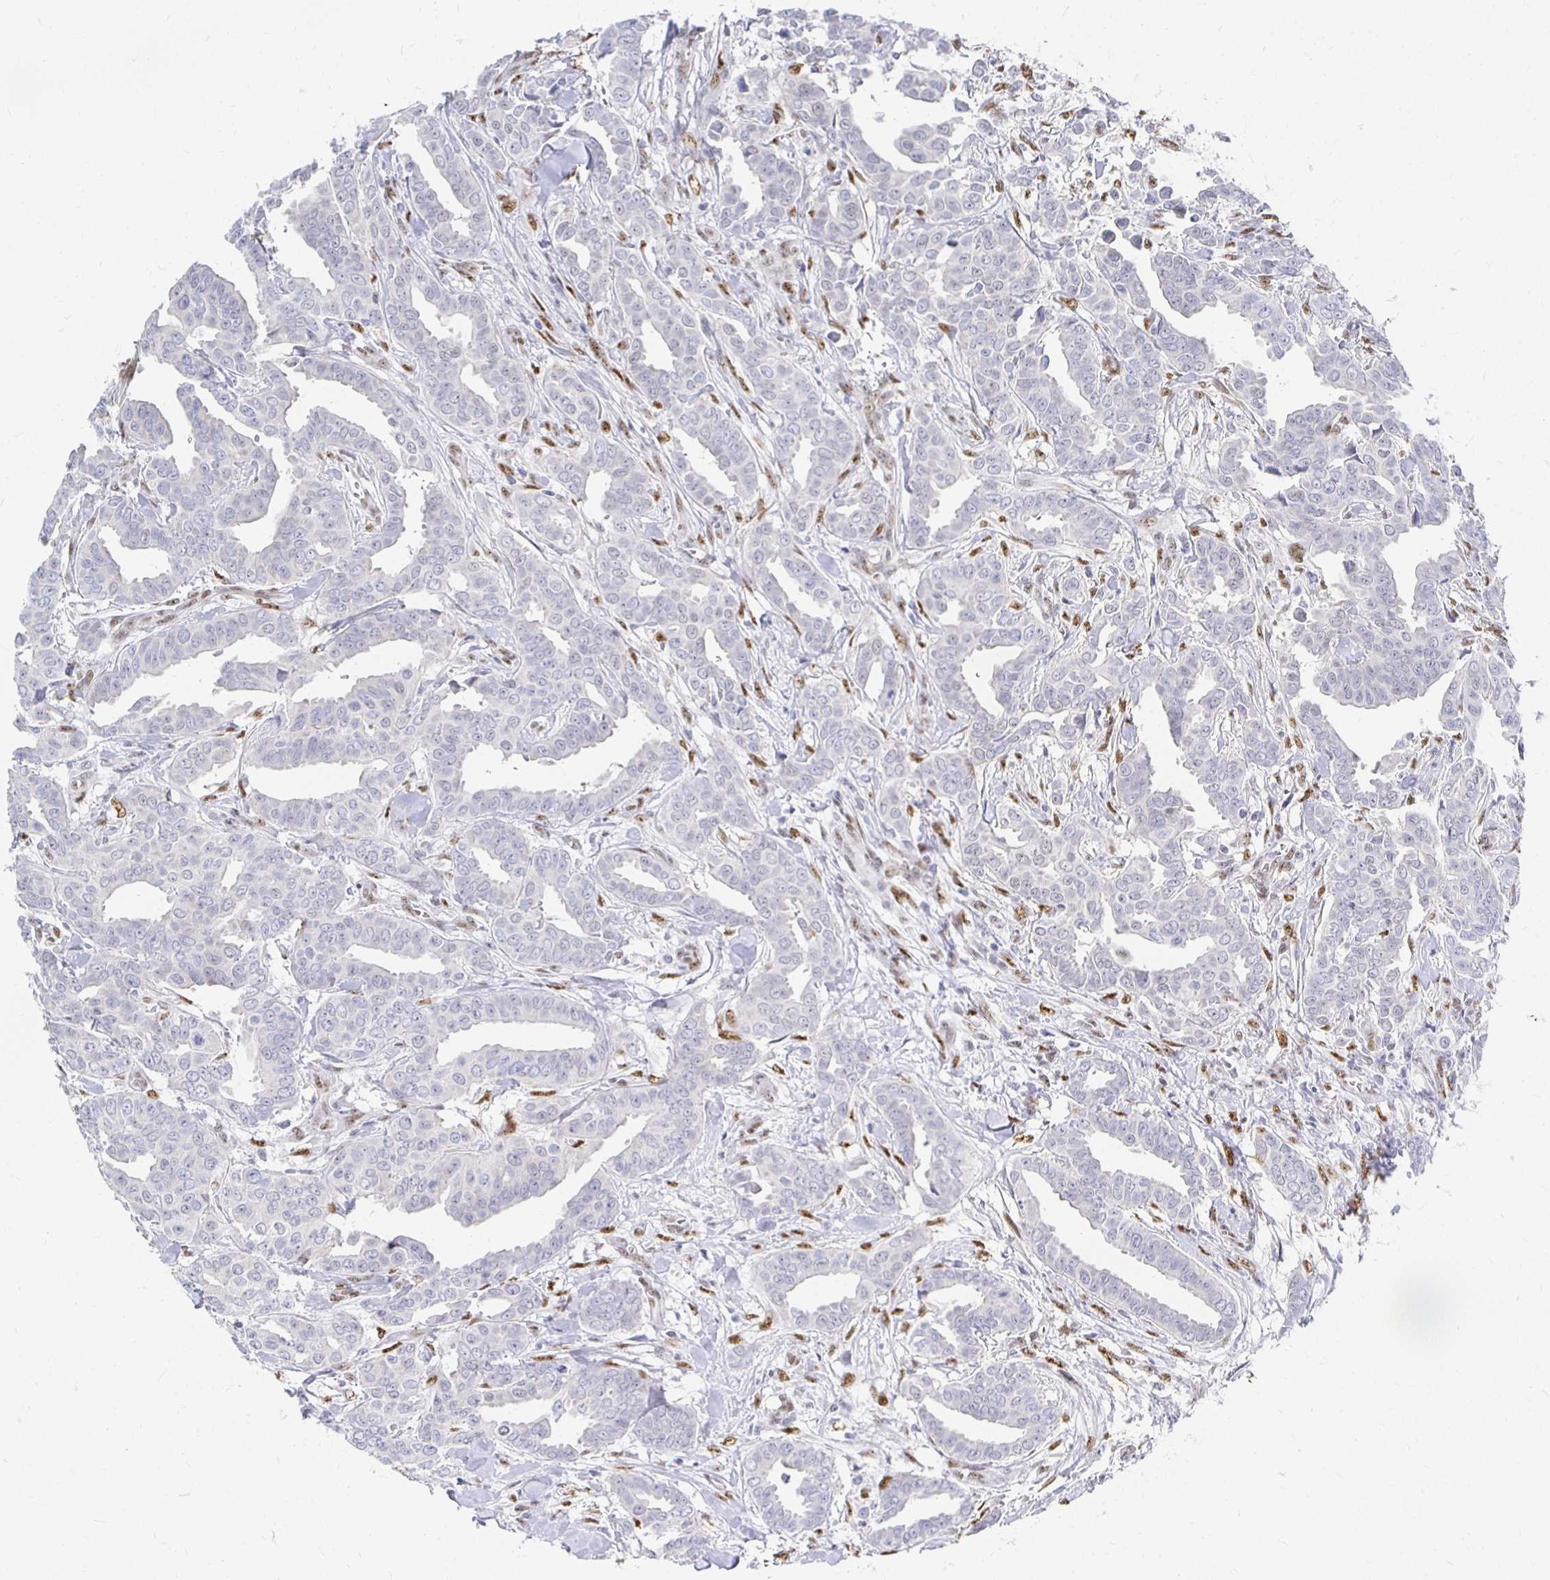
{"staining": {"intensity": "negative", "quantity": "none", "location": "none"}, "tissue": "breast cancer", "cell_type": "Tumor cells", "image_type": "cancer", "snomed": [{"axis": "morphology", "description": "Duct carcinoma"}, {"axis": "topography", "description": "Breast"}], "caption": "This is an immunohistochemistry (IHC) photomicrograph of human breast invasive ductal carcinoma. There is no expression in tumor cells.", "gene": "CLIC3", "patient": {"sex": "female", "age": 45}}